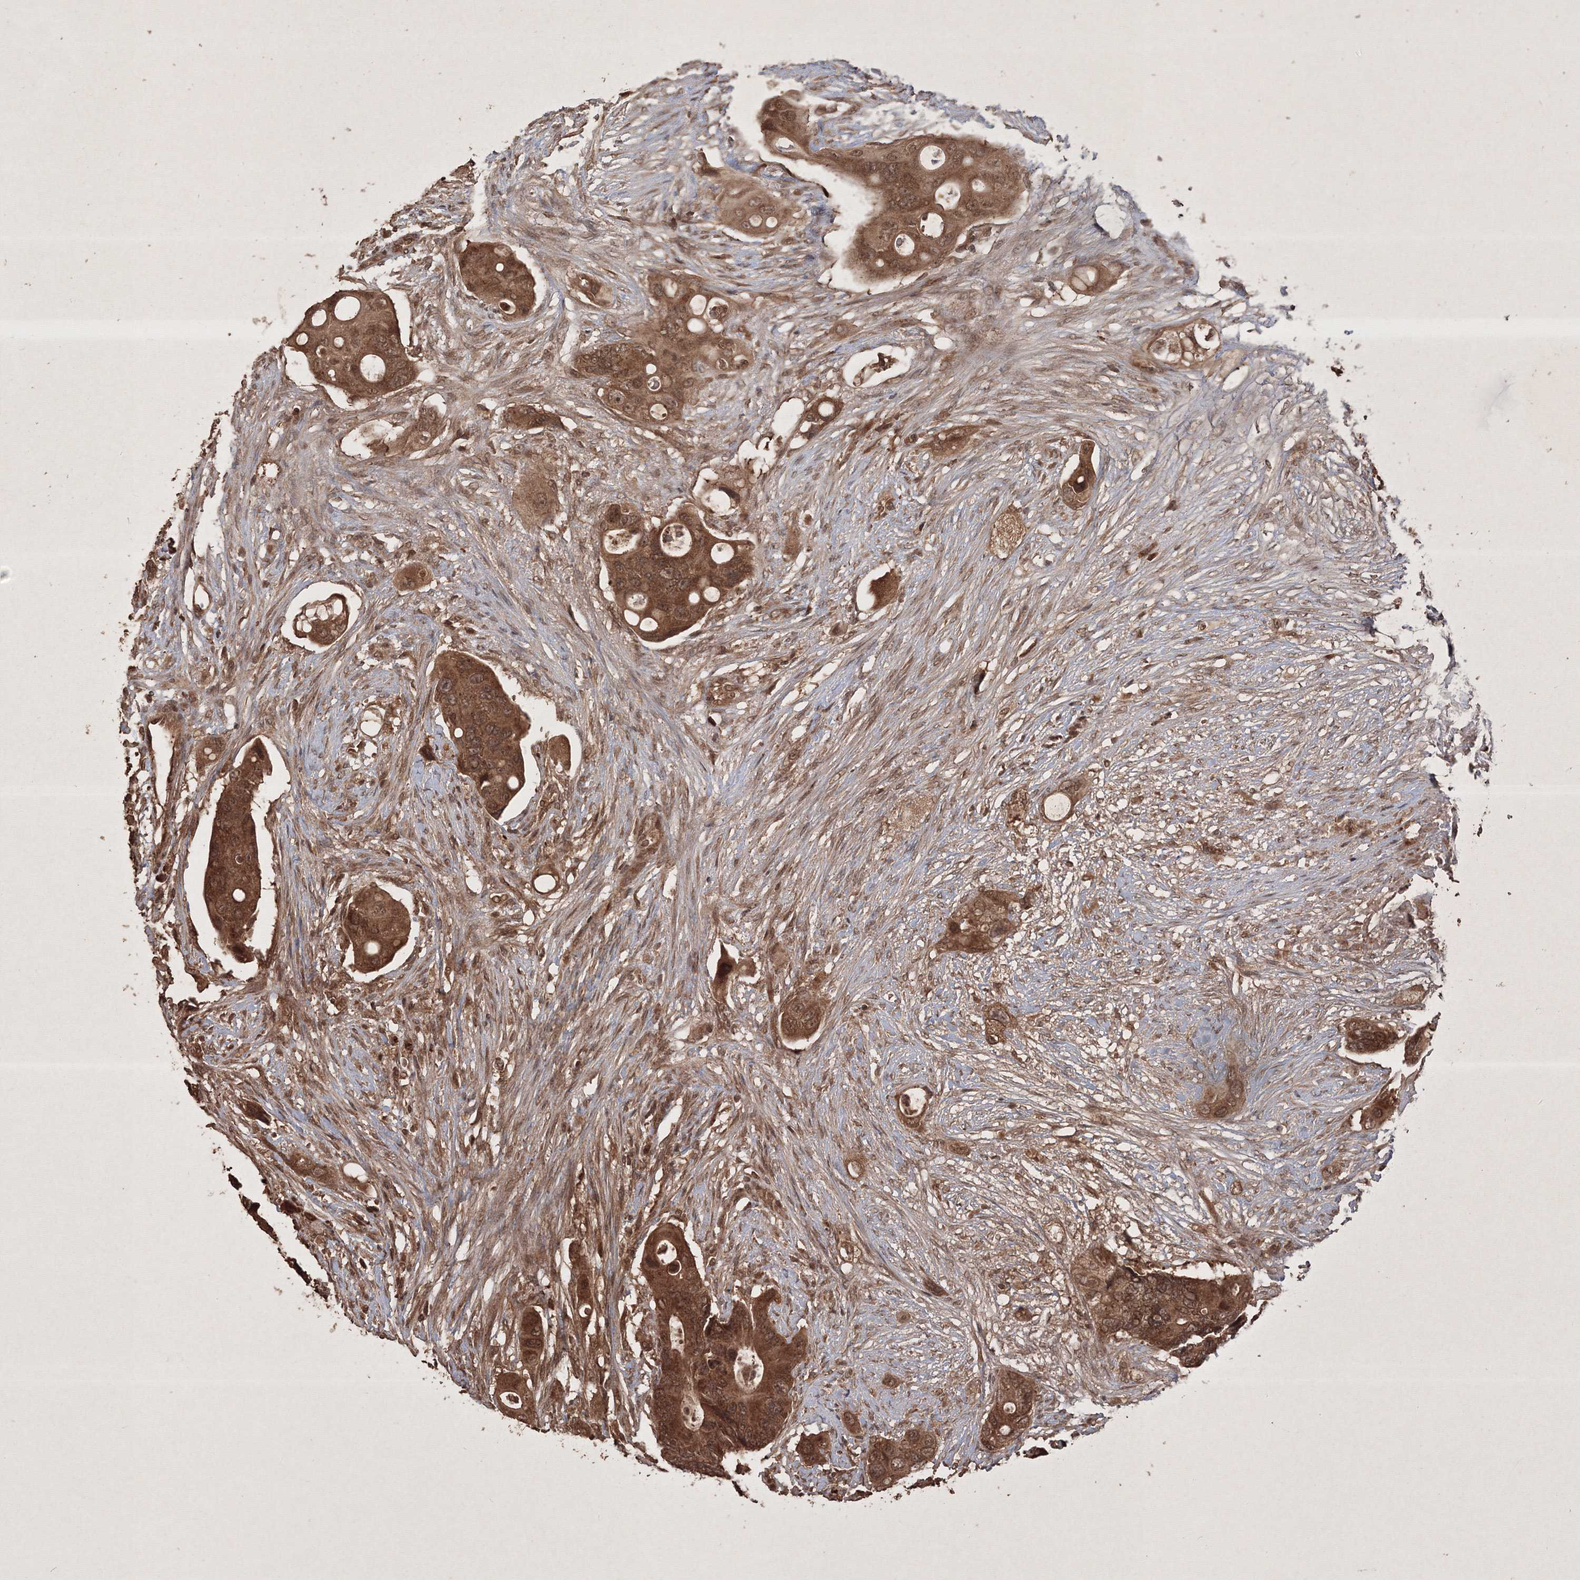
{"staining": {"intensity": "moderate", "quantity": ">75%", "location": "cytoplasmic/membranous,nuclear"}, "tissue": "colorectal cancer", "cell_type": "Tumor cells", "image_type": "cancer", "snomed": [{"axis": "morphology", "description": "Adenocarcinoma, NOS"}, {"axis": "topography", "description": "Colon"}], "caption": "An image showing moderate cytoplasmic/membranous and nuclear staining in about >75% of tumor cells in colorectal cancer, as visualized by brown immunohistochemical staining.", "gene": "PELI3", "patient": {"sex": "female", "age": 57}}